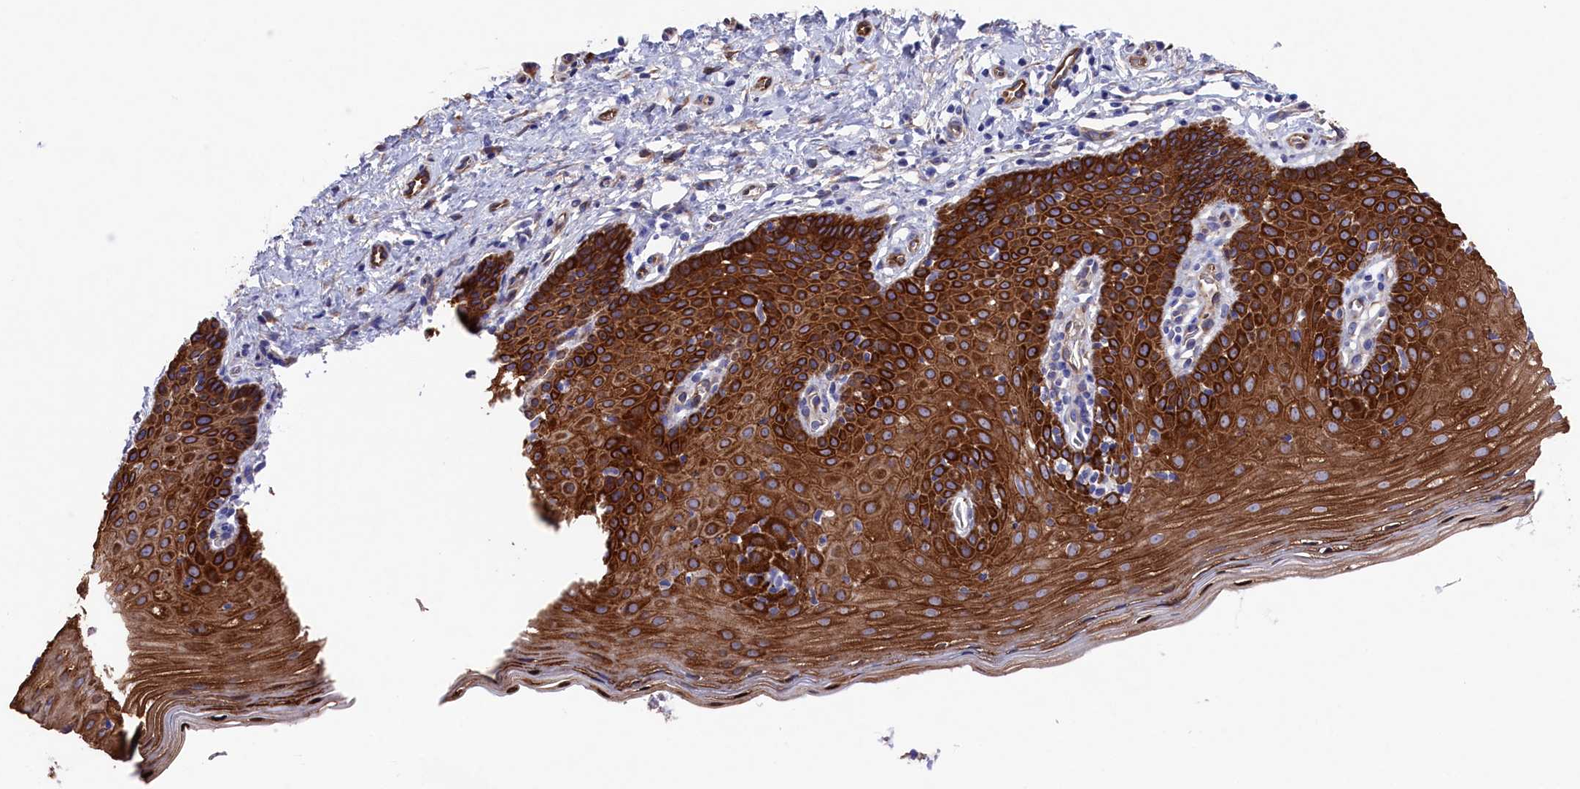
{"staining": {"intensity": "moderate", "quantity": "<25%", "location": "cytoplasmic/membranous"}, "tissue": "cervix", "cell_type": "Glandular cells", "image_type": "normal", "snomed": [{"axis": "morphology", "description": "Normal tissue, NOS"}, {"axis": "topography", "description": "Cervix"}], "caption": "Normal cervix exhibits moderate cytoplasmic/membranous expression in about <25% of glandular cells, visualized by immunohistochemistry.", "gene": "LHFPL4", "patient": {"sex": "female", "age": 36}}